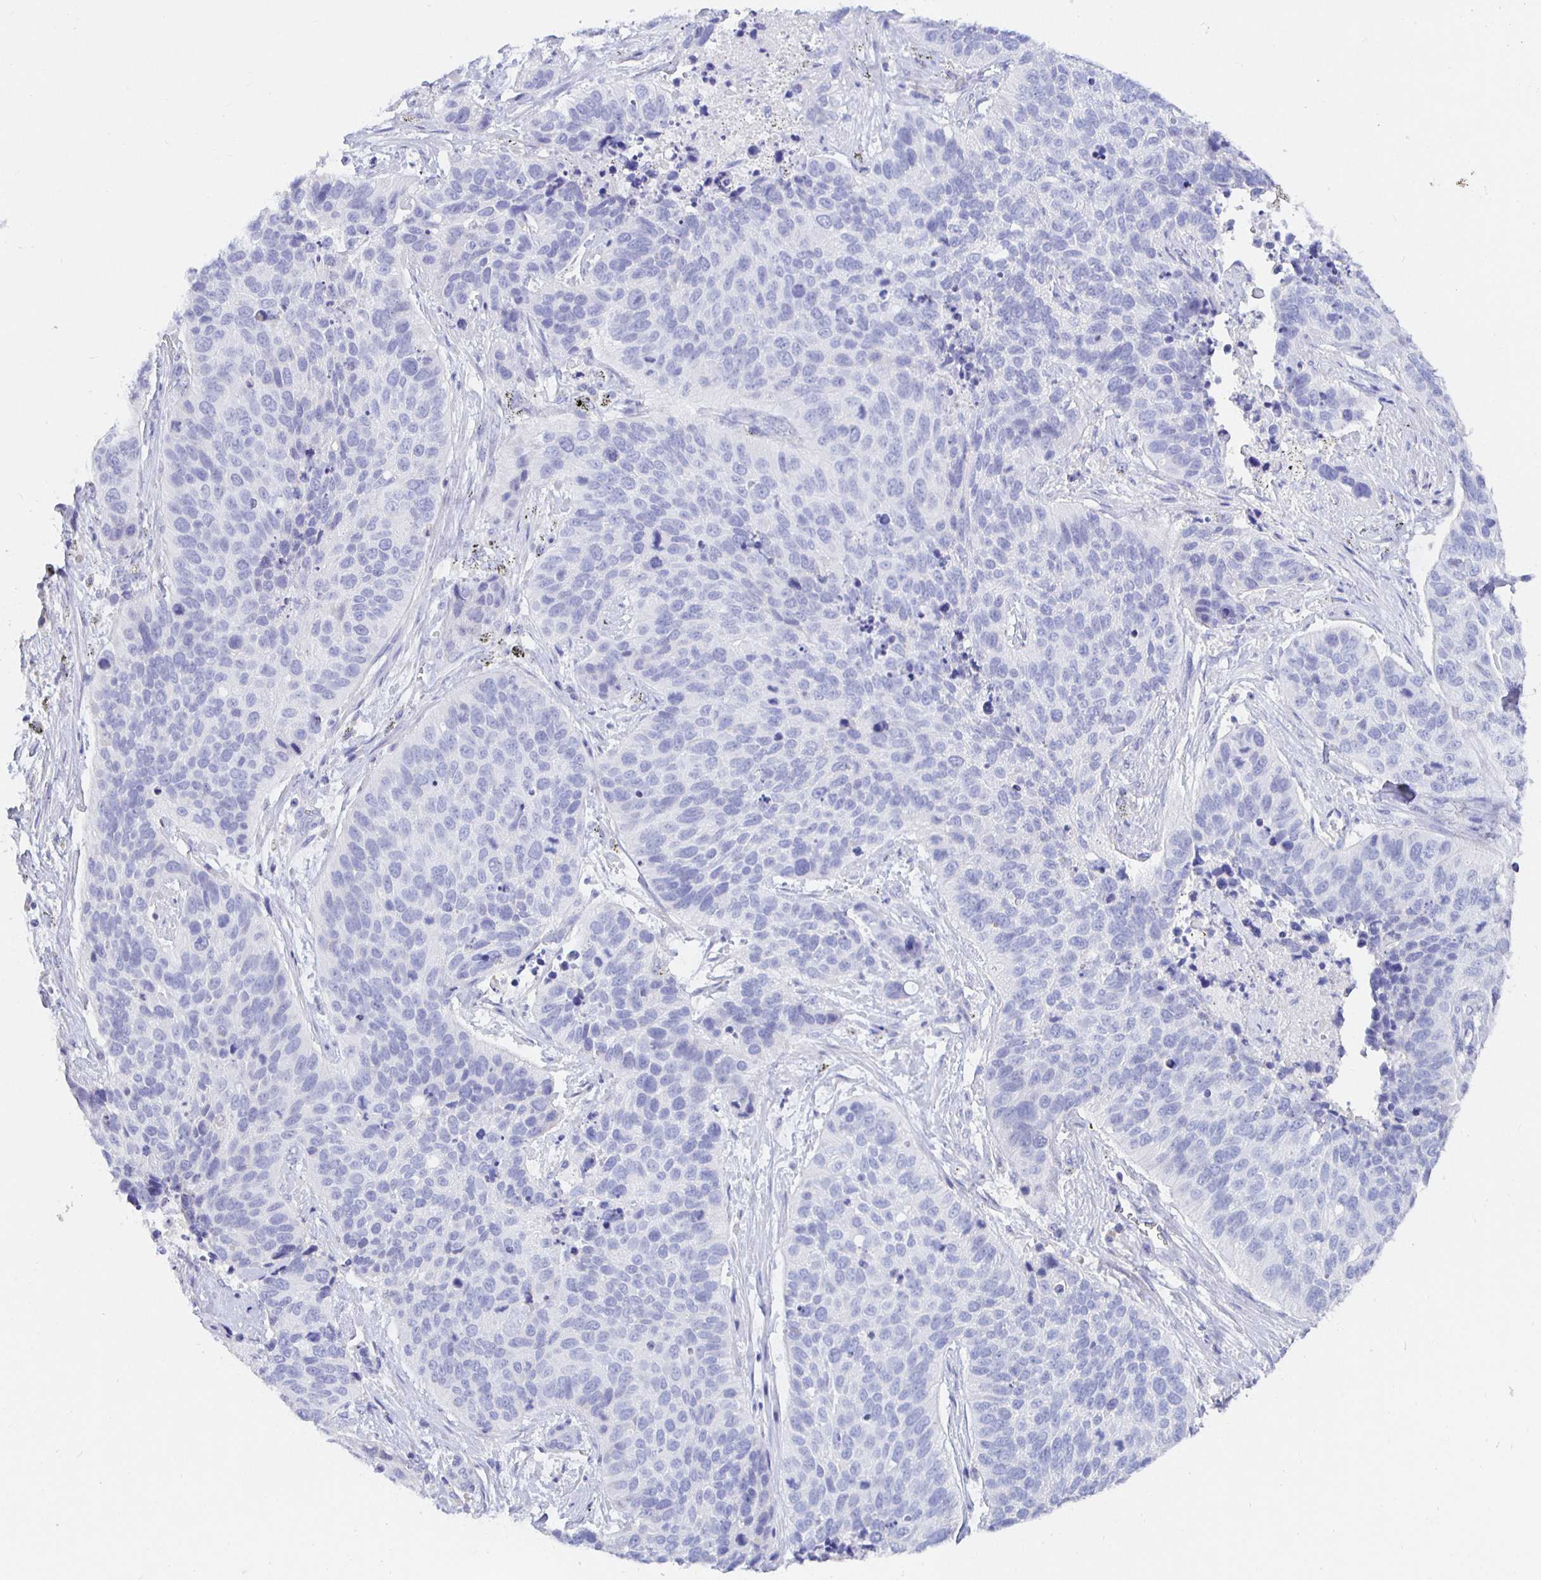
{"staining": {"intensity": "negative", "quantity": "none", "location": "none"}, "tissue": "lung cancer", "cell_type": "Tumor cells", "image_type": "cancer", "snomed": [{"axis": "morphology", "description": "Squamous cell carcinoma, NOS"}, {"axis": "topography", "description": "Lung"}], "caption": "Immunohistochemistry micrograph of lung squamous cell carcinoma stained for a protein (brown), which exhibits no positivity in tumor cells.", "gene": "UMOD", "patient": {"sex": "male", "age": 62}}